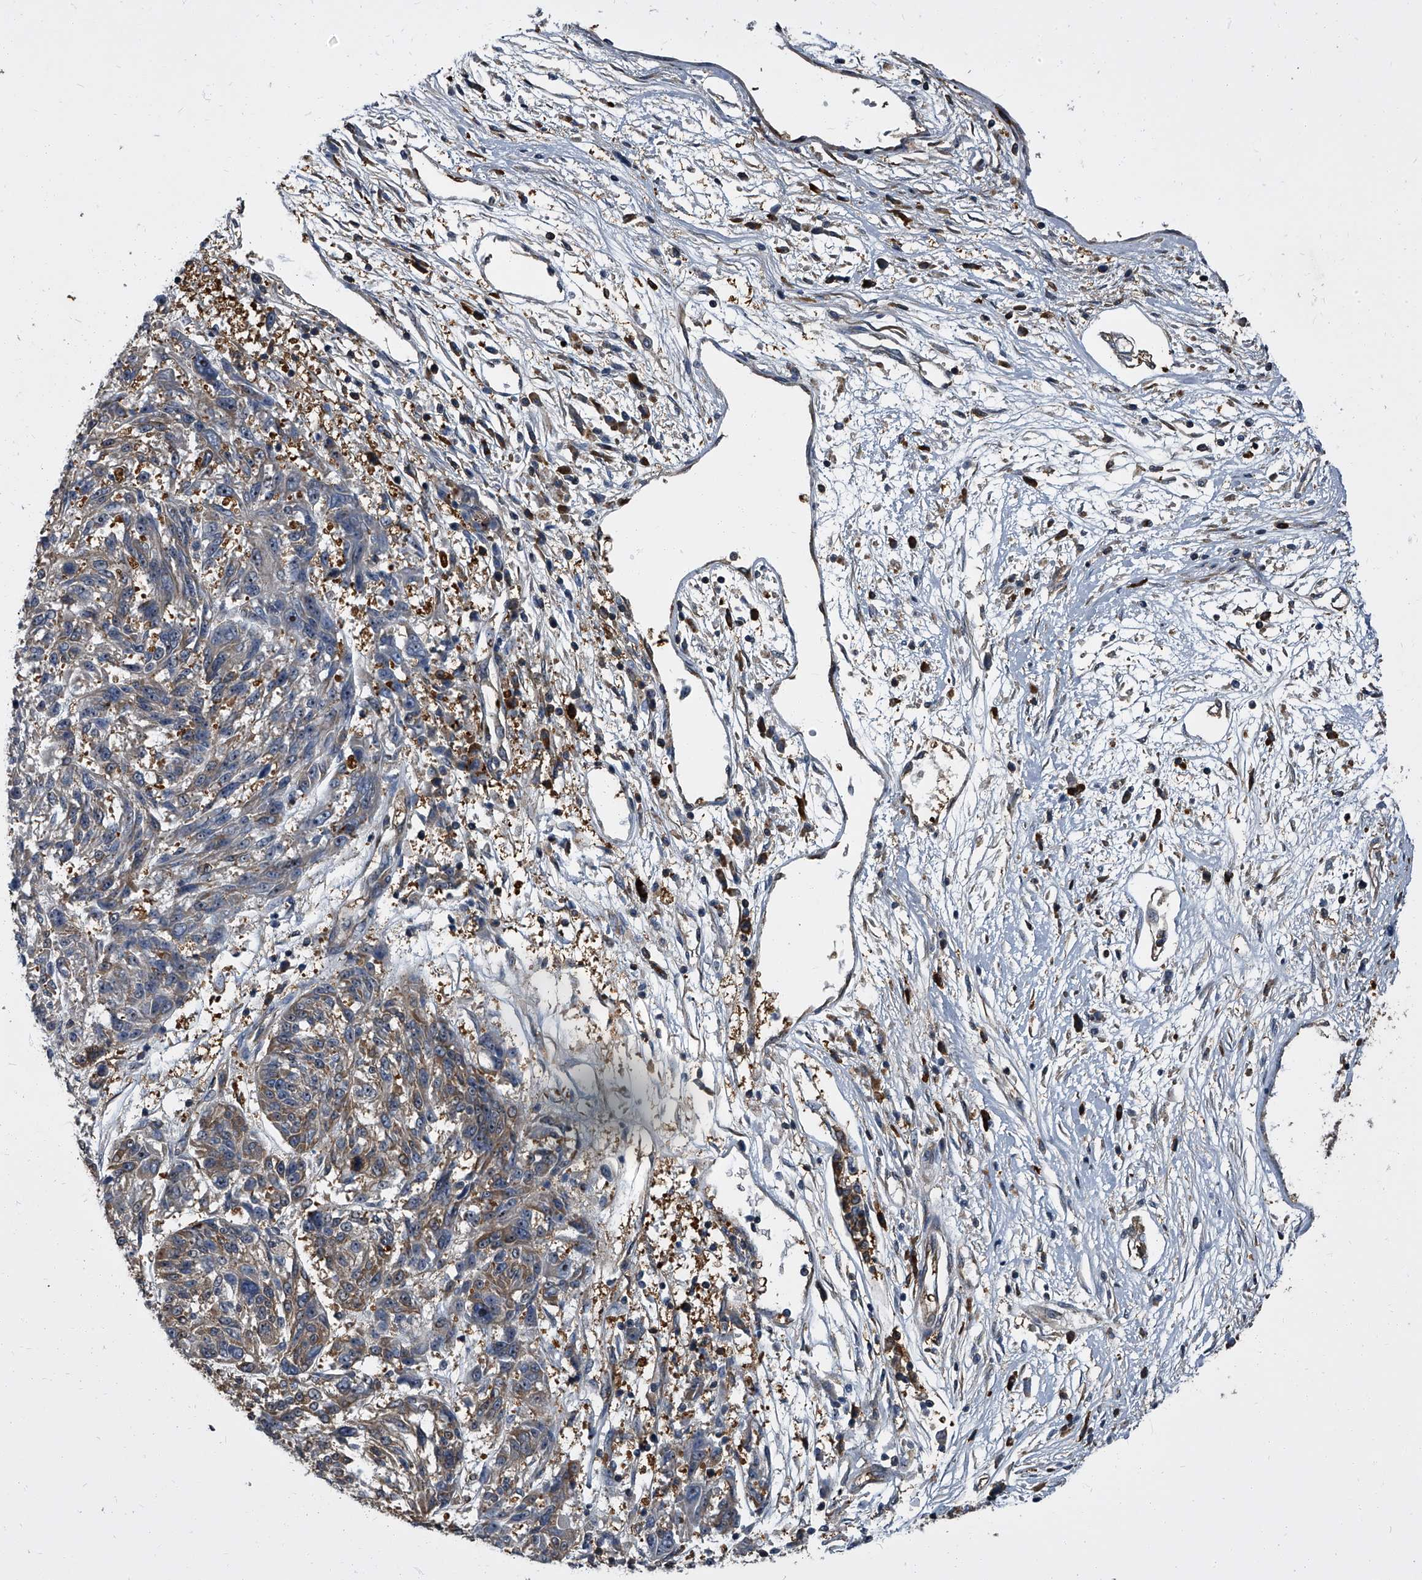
{"staining": {"intensity": "moderate", "quantity": ">75%", "location": "cytoplasmic/membranous"}, "tissue": "melanoma", "cell_type": "Tumor cells", "image_type": "cancer", "snomed": [{"axis": "morphology", "description": "Malignant melanoma, NOS"}, {"axis": "topography", "description": "Skin"}], "caption": "DAB immunohistochemical staining of human melanoma reveals moderate cytoplasmic/membranous protein positivity in approximately >75% of tumor cells.", "gene": "CDV3", "patient": {"sex": "male", "age": 53}}